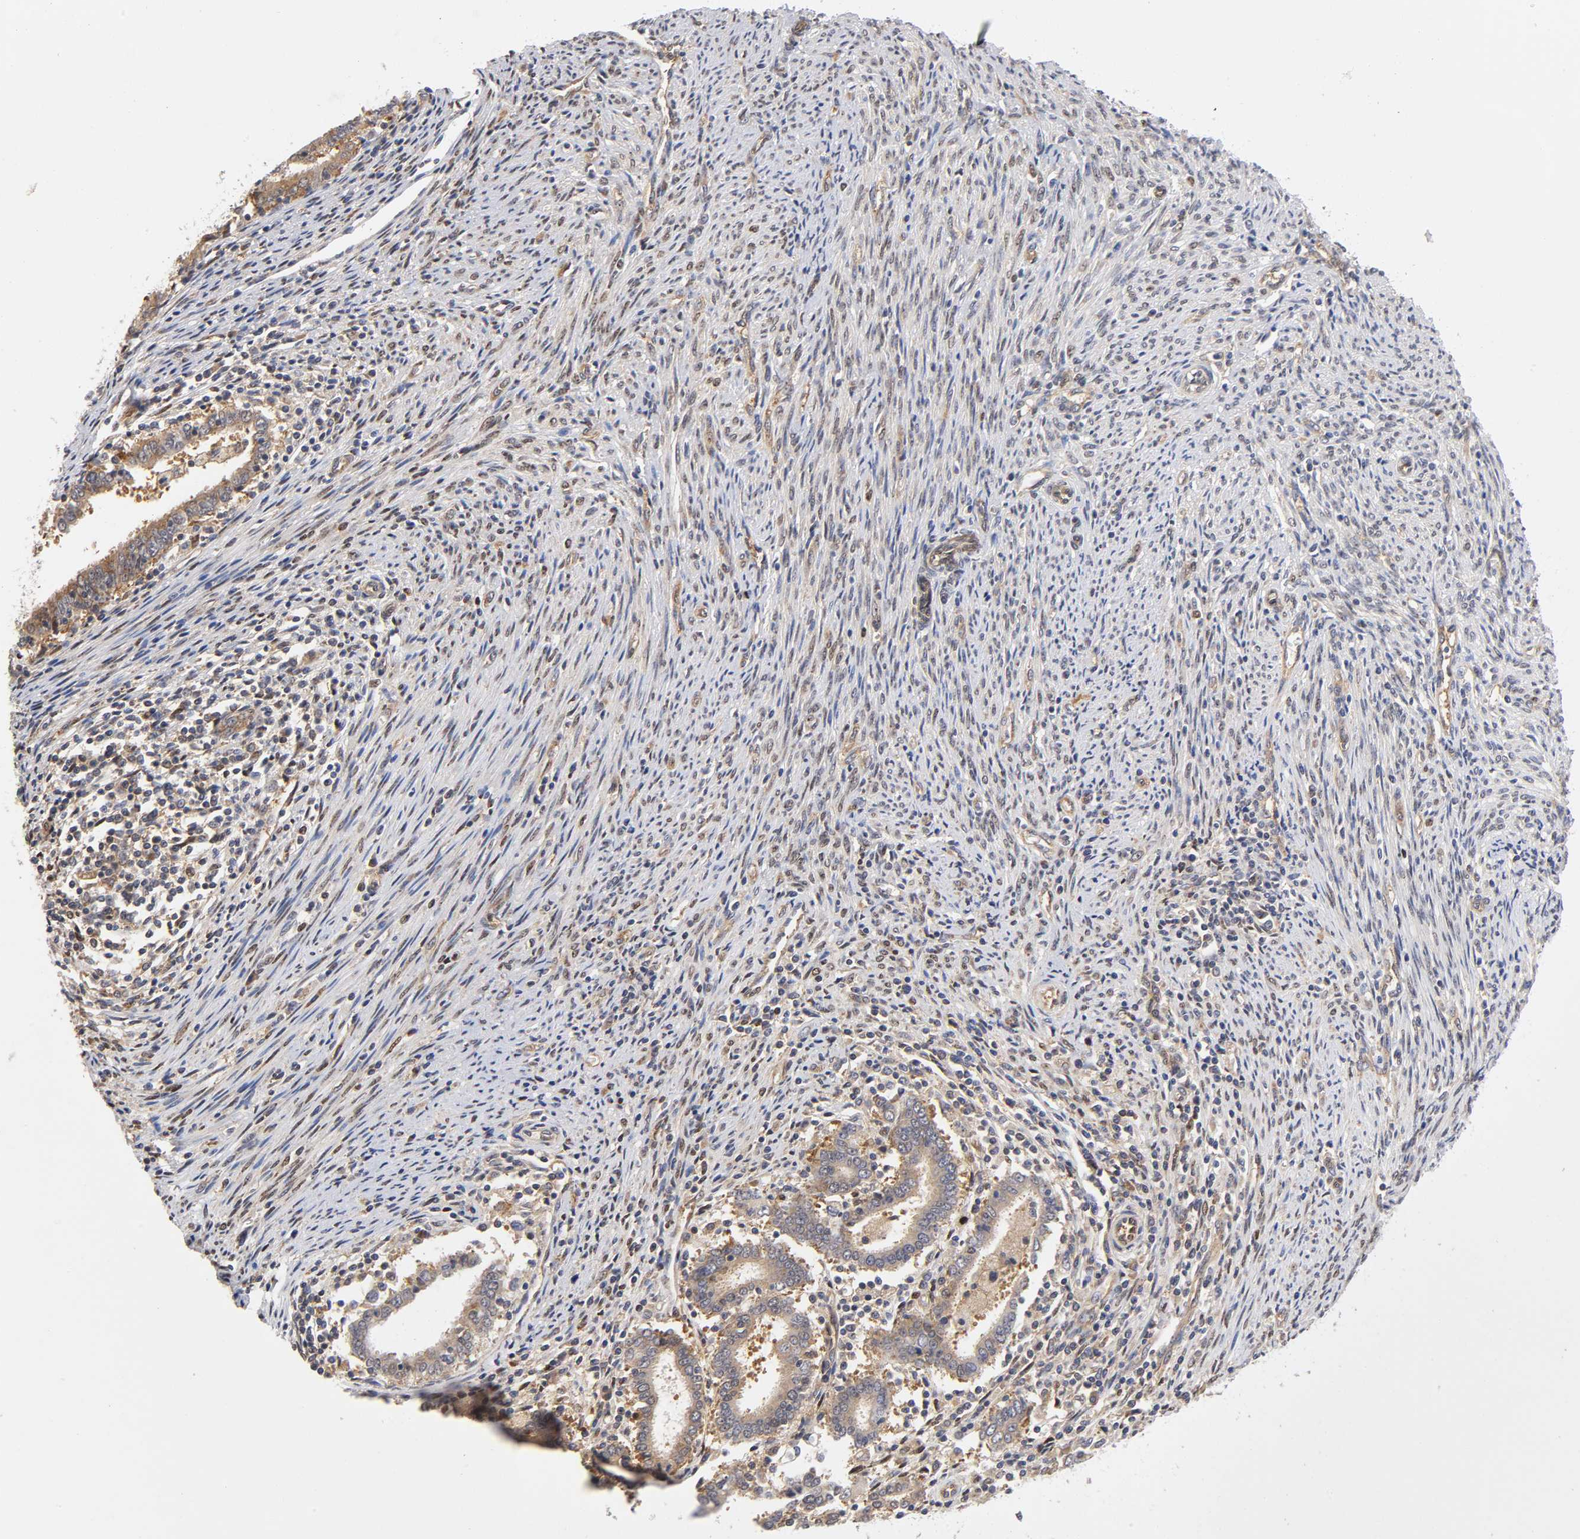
{"staining": {"intensity": "moderate", "quantity": ">75%", "location": "cytoplasmic/membranous"}, "tissue": "endometrial cancer", "cell_type": "Tumor cells", "image_type": "cancer", "snomed": [{"axis": "morphology", "description": "Adenocarcinoma, NOS"}, {"axis": "topography", "description": "Uterus"}], "caption": "Endometrial adenocarcinoma stained with DAB (3,3'-diaminobenzidine) immunohistochemistry shows medium levels of moderate cytoplasmic/membranous positivity in about >75% of tumor cells. Immunohistochemistry (ihc) stains the protein of interest in brown and the nuclei are stained blue.", "gene": "PAFAH1B1", "patient": {"sex": "female", "age": 83}}